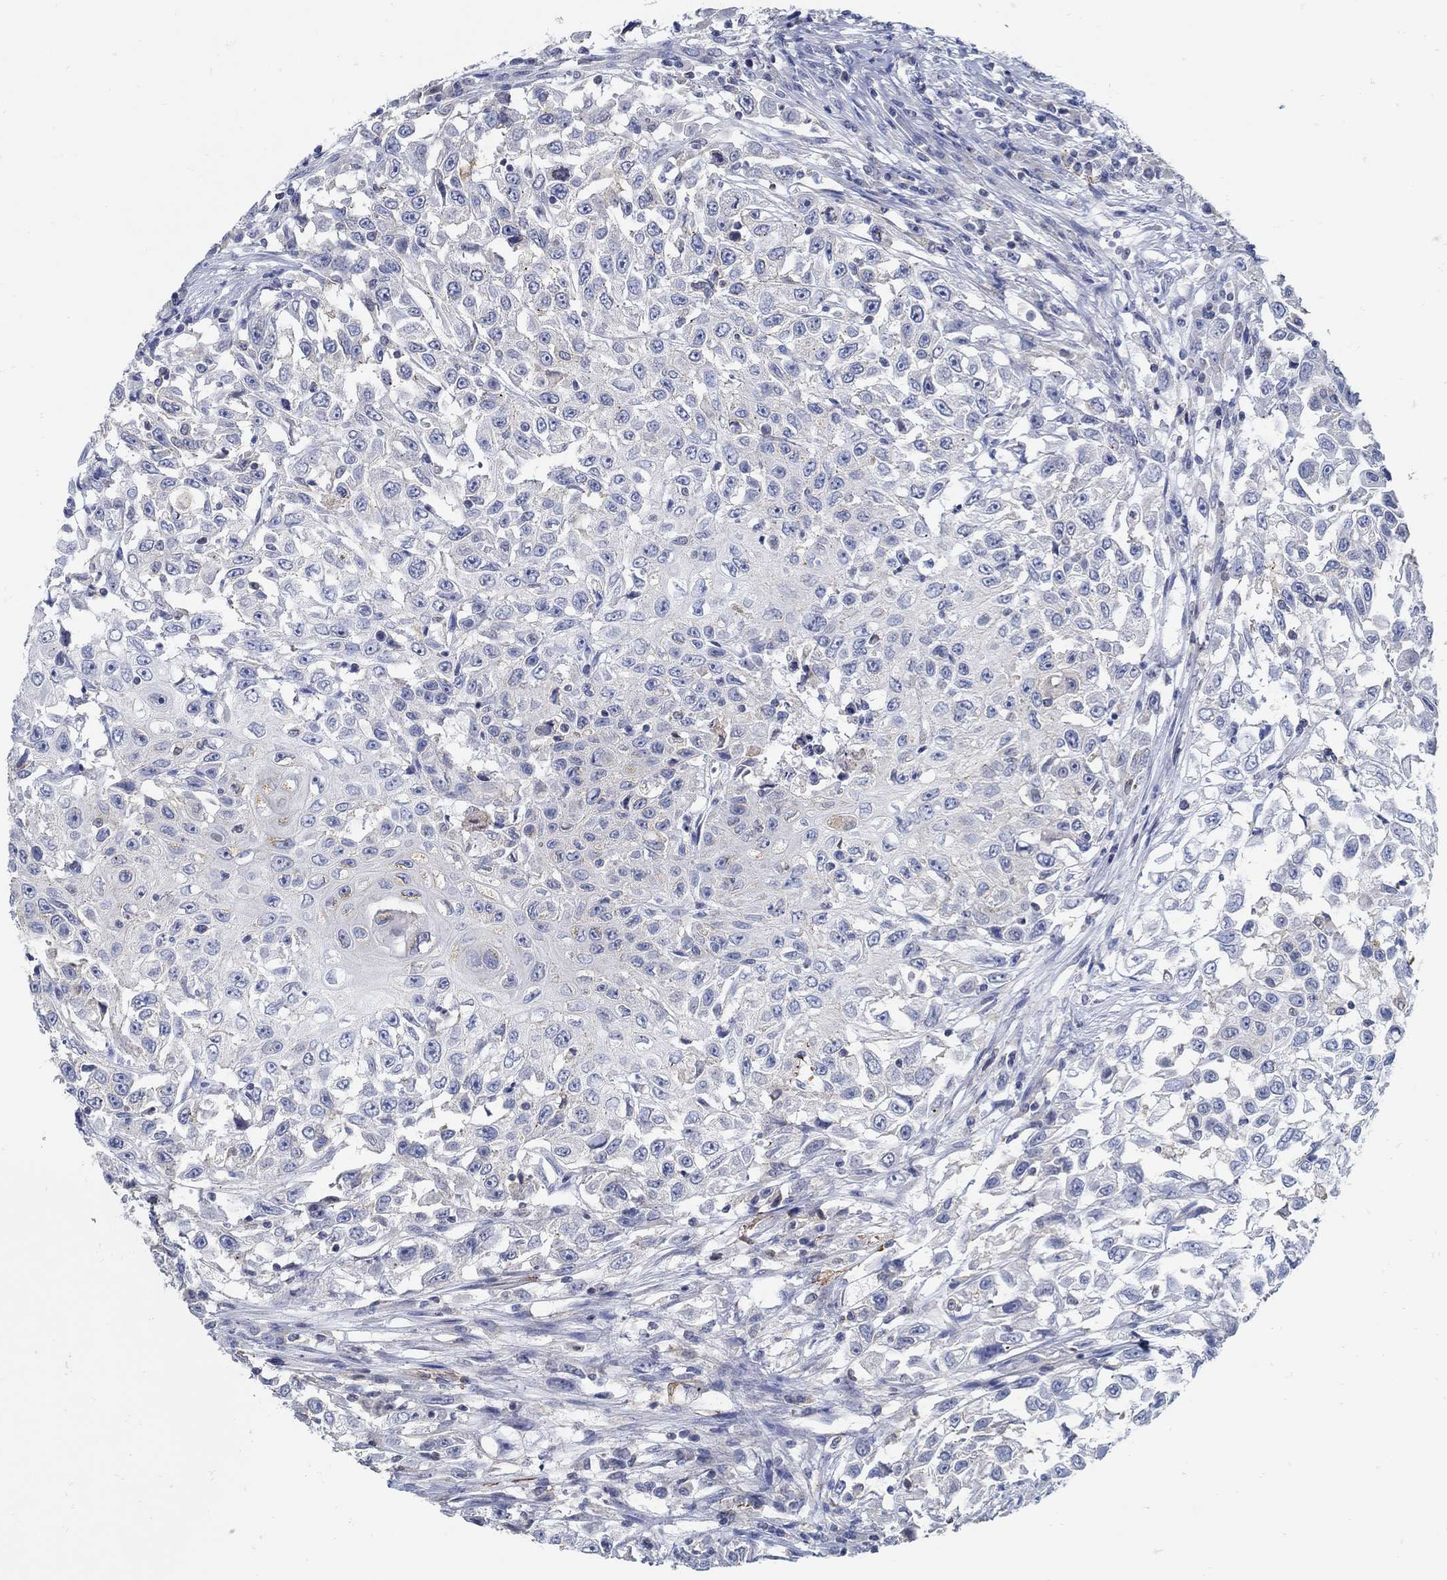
{"staining": {"intensity": "negative", "quantity": "none", "location": "none"}, "tissue": "urothelial cancer", "cell_type": "Tumor cells", "image_type": "cancer", "snomed": [{"axis": "morphology", "description": "Urothelial carcinoma, High grade"}, {"axis": "topography", "description": "Urinary bladder"}], "caption": "The photomicrograph demonstrates no significant positivity in tumor cells of high-grade urothelial carcinoma.", "gene": "ZFAND4", "patient": {"sex": "female", "age": 56}}